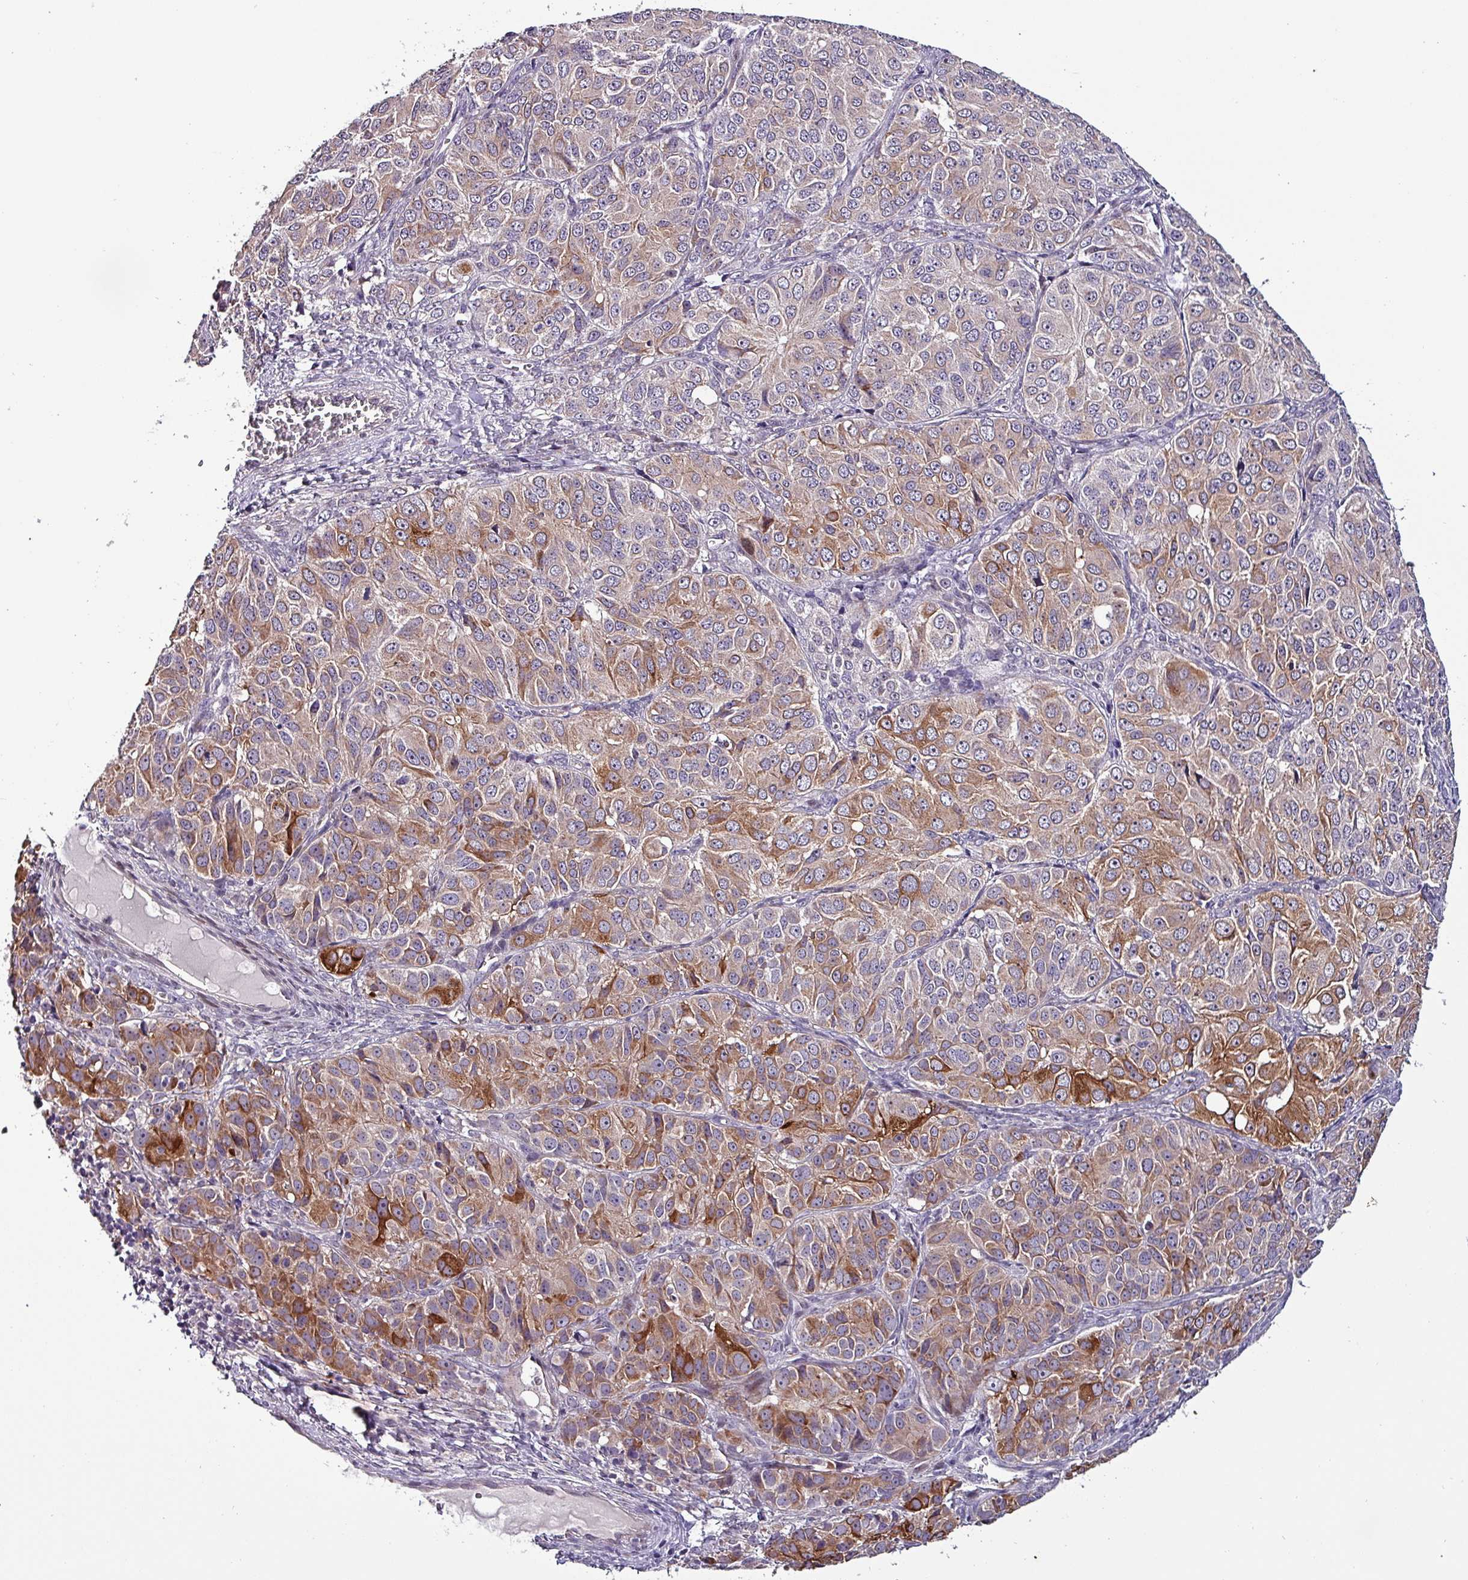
{"staining": {"intensity": "moderate", "quantity": "25%-75%", "location": "cytoplasmic/membranous"}, "tissue": "ovarian cancer", "cell_type": "Tumor cells", "image_type": "cancer", "snomed": [{"axis": "morphology", "description": "Carcinoma, endometroid"}, {"axis": "topography", "description": "Ovary"}], "caption": "Moderate cytoplasmic/membranous protein staining is present in about 25%-75% of tumor cells in endometroid carcinoma (ovarian).", "gene": "GRAPL", "patient": {"sex": "female", "age": 51}}